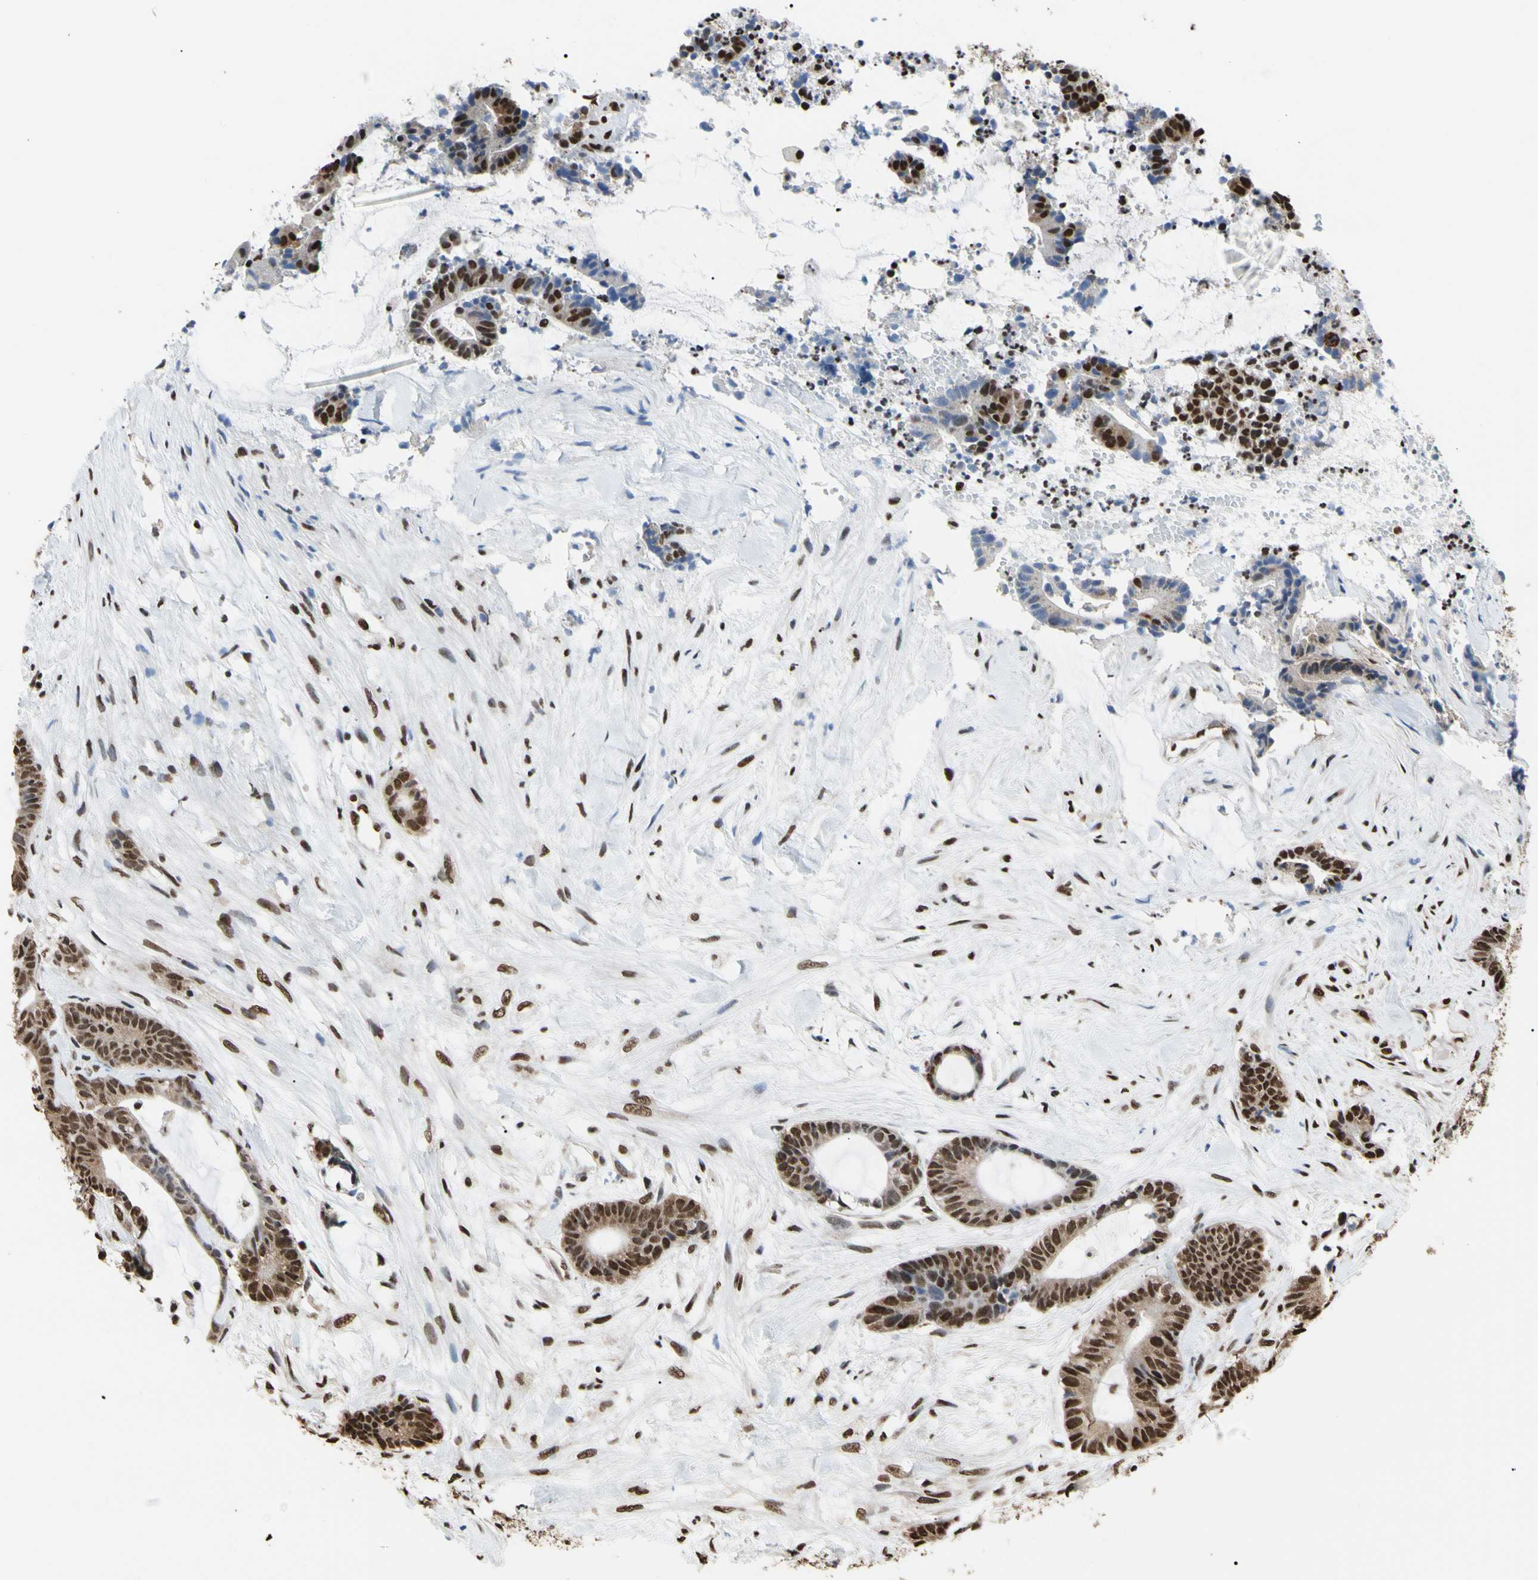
{"staining": {"intensity": "strong", "quantity": ">75%", "location": "cytoplasmic/membranous,nuclear"}, "tissue": "colorectal cancer", "cell_type": "Tumor cells", "image_type": "cancer", "snomed": [{"axis": "morphology", "description": "Adenocarcinoma, NOS"}, {"axis": "topography", "description": "Colon"}], "caption": "This photomicrograph displays colorectal adenocarcinoma stained with immunohistochemistry (IHC) to label a protein in brown. The cytoplasmic/membranous and nuclear of tumor cells show strong positivity for the protein. Nuclei are counter-stained blue.", "gene": "HNRNPK", "patient": {"sex": "female", "age": 84}}